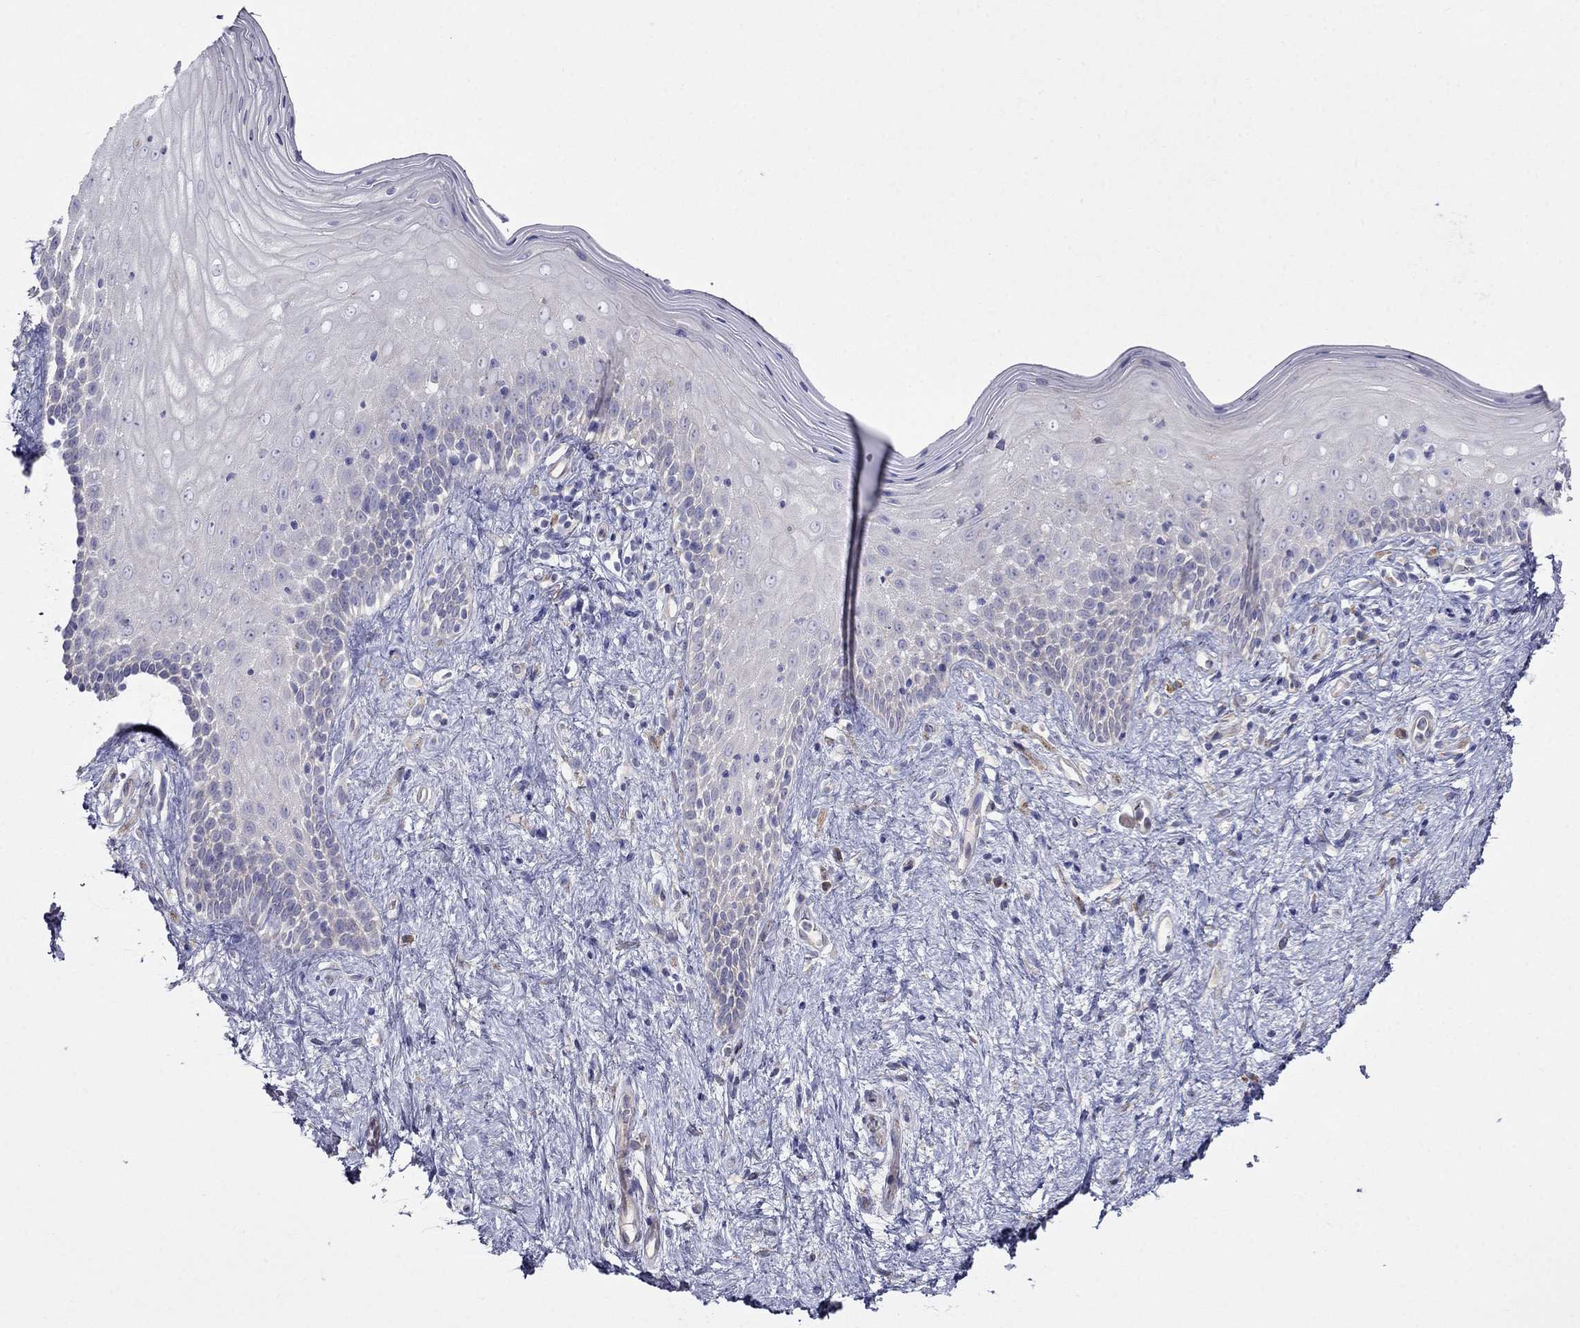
{"staining": {"intensity": "negative", "quantity": "none", "location": "none"}, "tissue": "vagina", "cell_type": "Squamous epithelial cells", "image_type": "normal", "snomed": [{"axis": "morphology", "description": "Normal tissue, NOS"}, {"axis": "topography", "description": "Vagina"}], "caption": "DAB immunohistochemical staining of benign human vagina displays no significant positivity in squamous epithelial cells.", "gene": "LONRF2", "patient": {"sex": "female", "age": 47}}